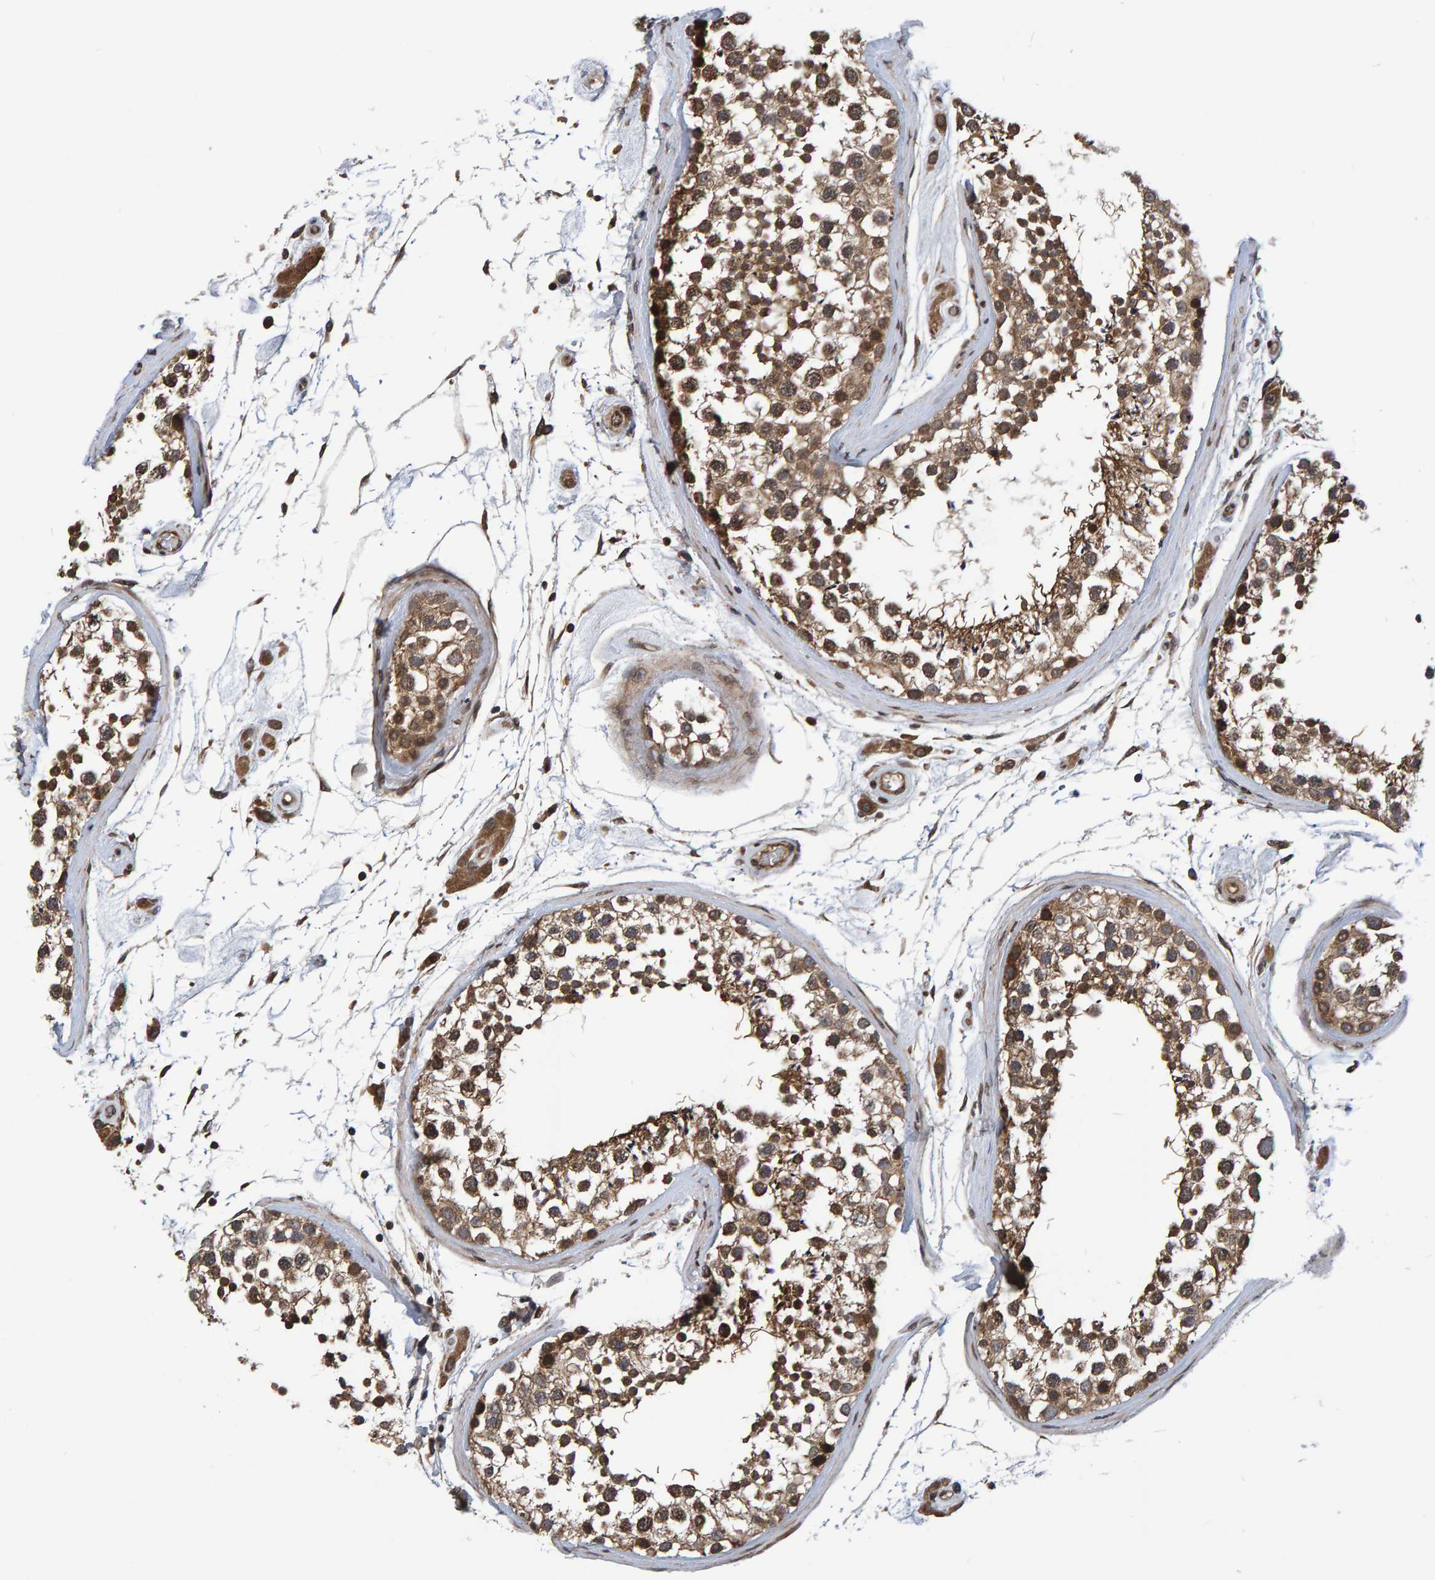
{"staining": {"intensity": "moderate", "quantity": ">75%", "location": "cytoplasmic/membranous"}, "tissue": "testis", "cell_type": "Cells in seminiferous ducts", "image_type": "normal", "snomed": [{"axis": "morphology", "description": "Normal tissue, NOS"}, {"axis": "topography", "description": "Testis"}], "caption": "A histopathology image showing moderate cytoplasmic/membranous staining in about >75% of cells in seminiferous ducts in normal testis, as visualized by brown immunohistochemical staining.", "gene": "GAB2", "patient": {"sex": "male", "age": 46}}